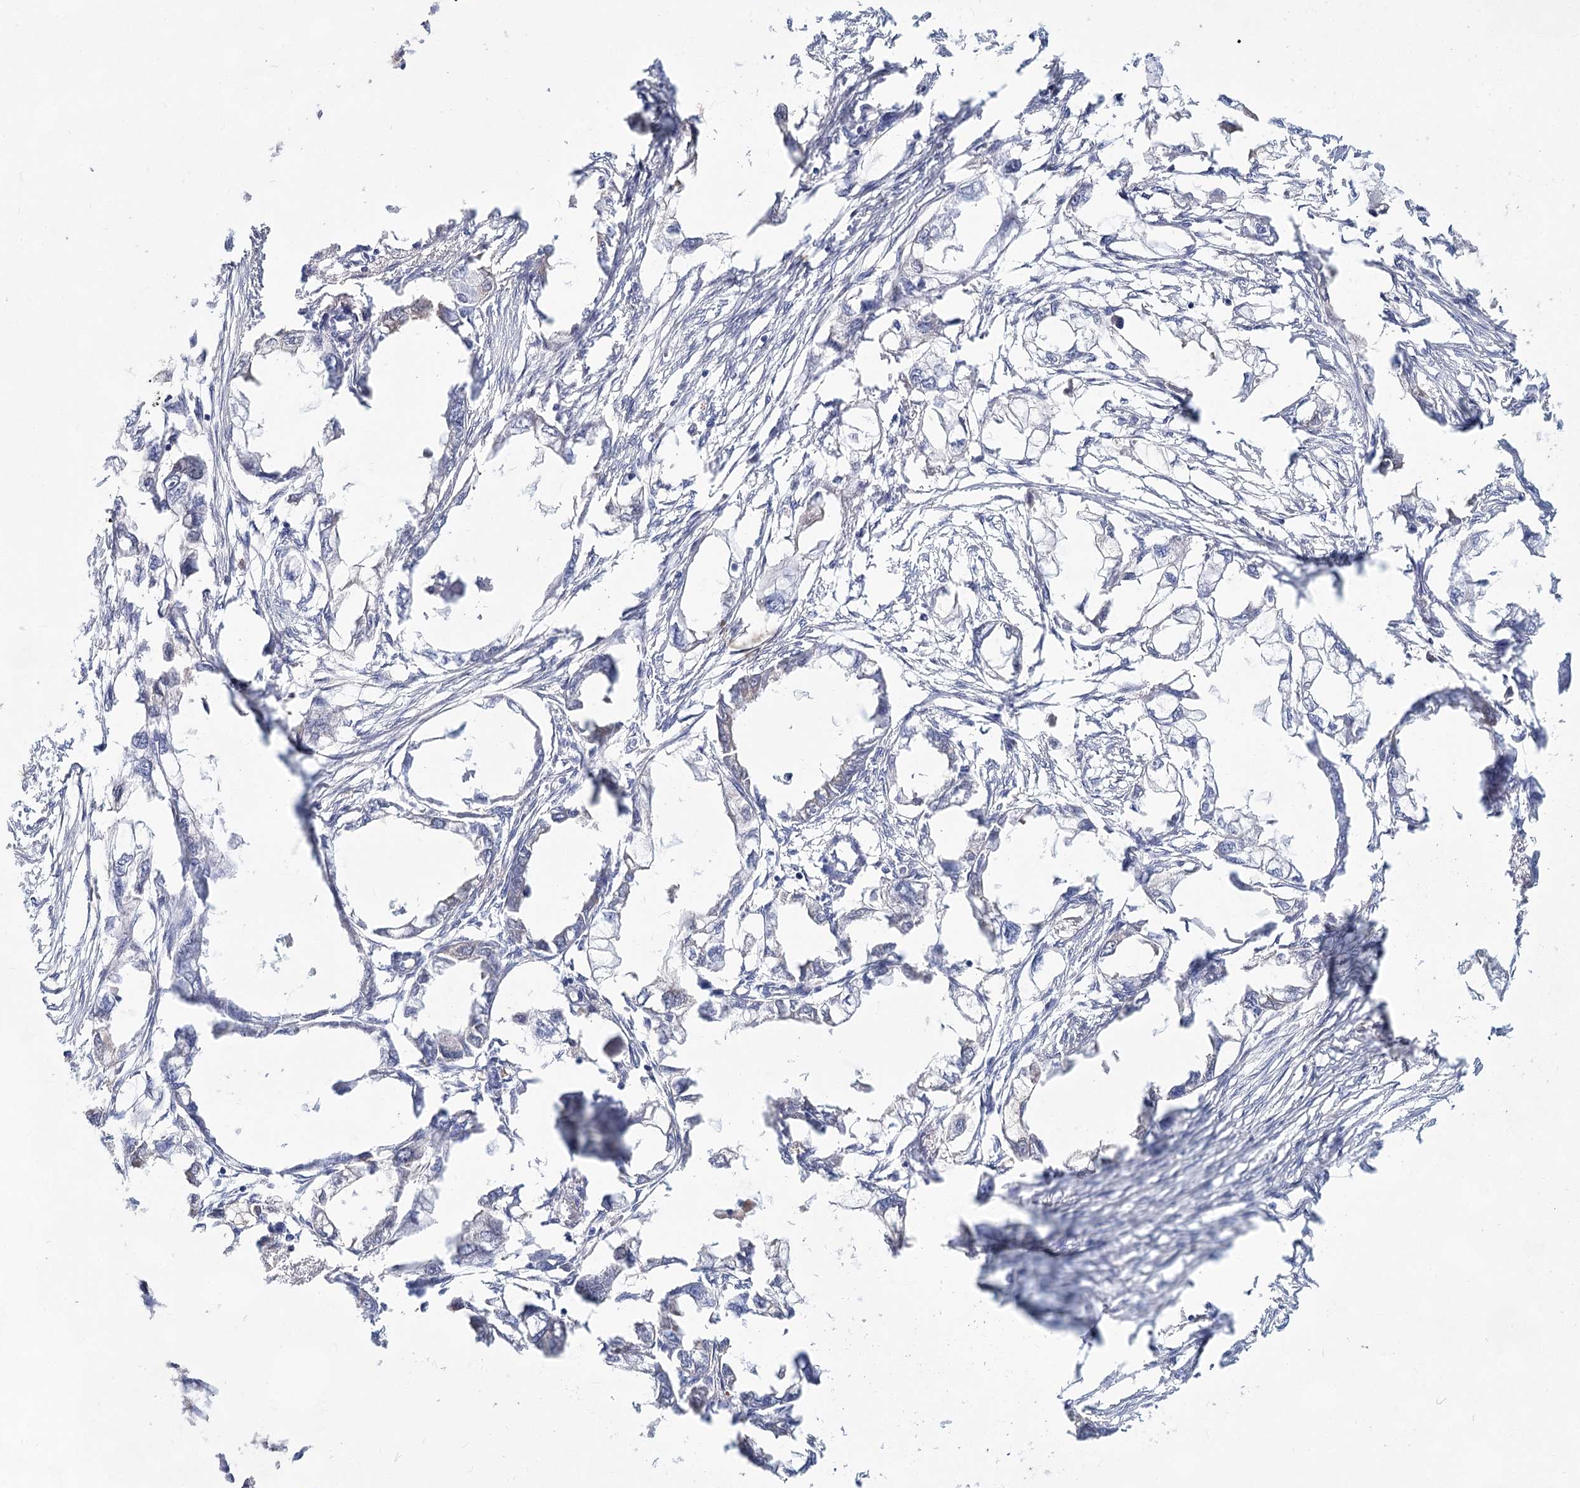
{"staining": {"intensity": "negative", "quantity": "none", "location": "none"}, "tissue": "endometrial cancer", "cell_type": "Tumor cells", "image_type": "cancer", "snomed": [{"axis": "morphology", "description": "Adenocarcinoma, NOS"}, {"axis": "morphology", "description": "Adenocarcinoma, metastatic, NOS"}, {"axis": "topography", "description": "Adipose tissue"}, {"axis": "topography", "description": "Endometrium"}], "caption": "This micrograph is of endometrial cancer stained with immunohistochemistry (IHC) to label a protein in brown with the nuclei are counter-stained blue. There is no staining in tumor cells. The staining was performed using DAB (3,3'-diaminobenzidine) to visualize the protein expression in brown, while the nuclei were stained in blue with hematoxylin (Magnification: 20x).", "gene": "TASOR2", "patient": {"sex": "female", "age": 67}}